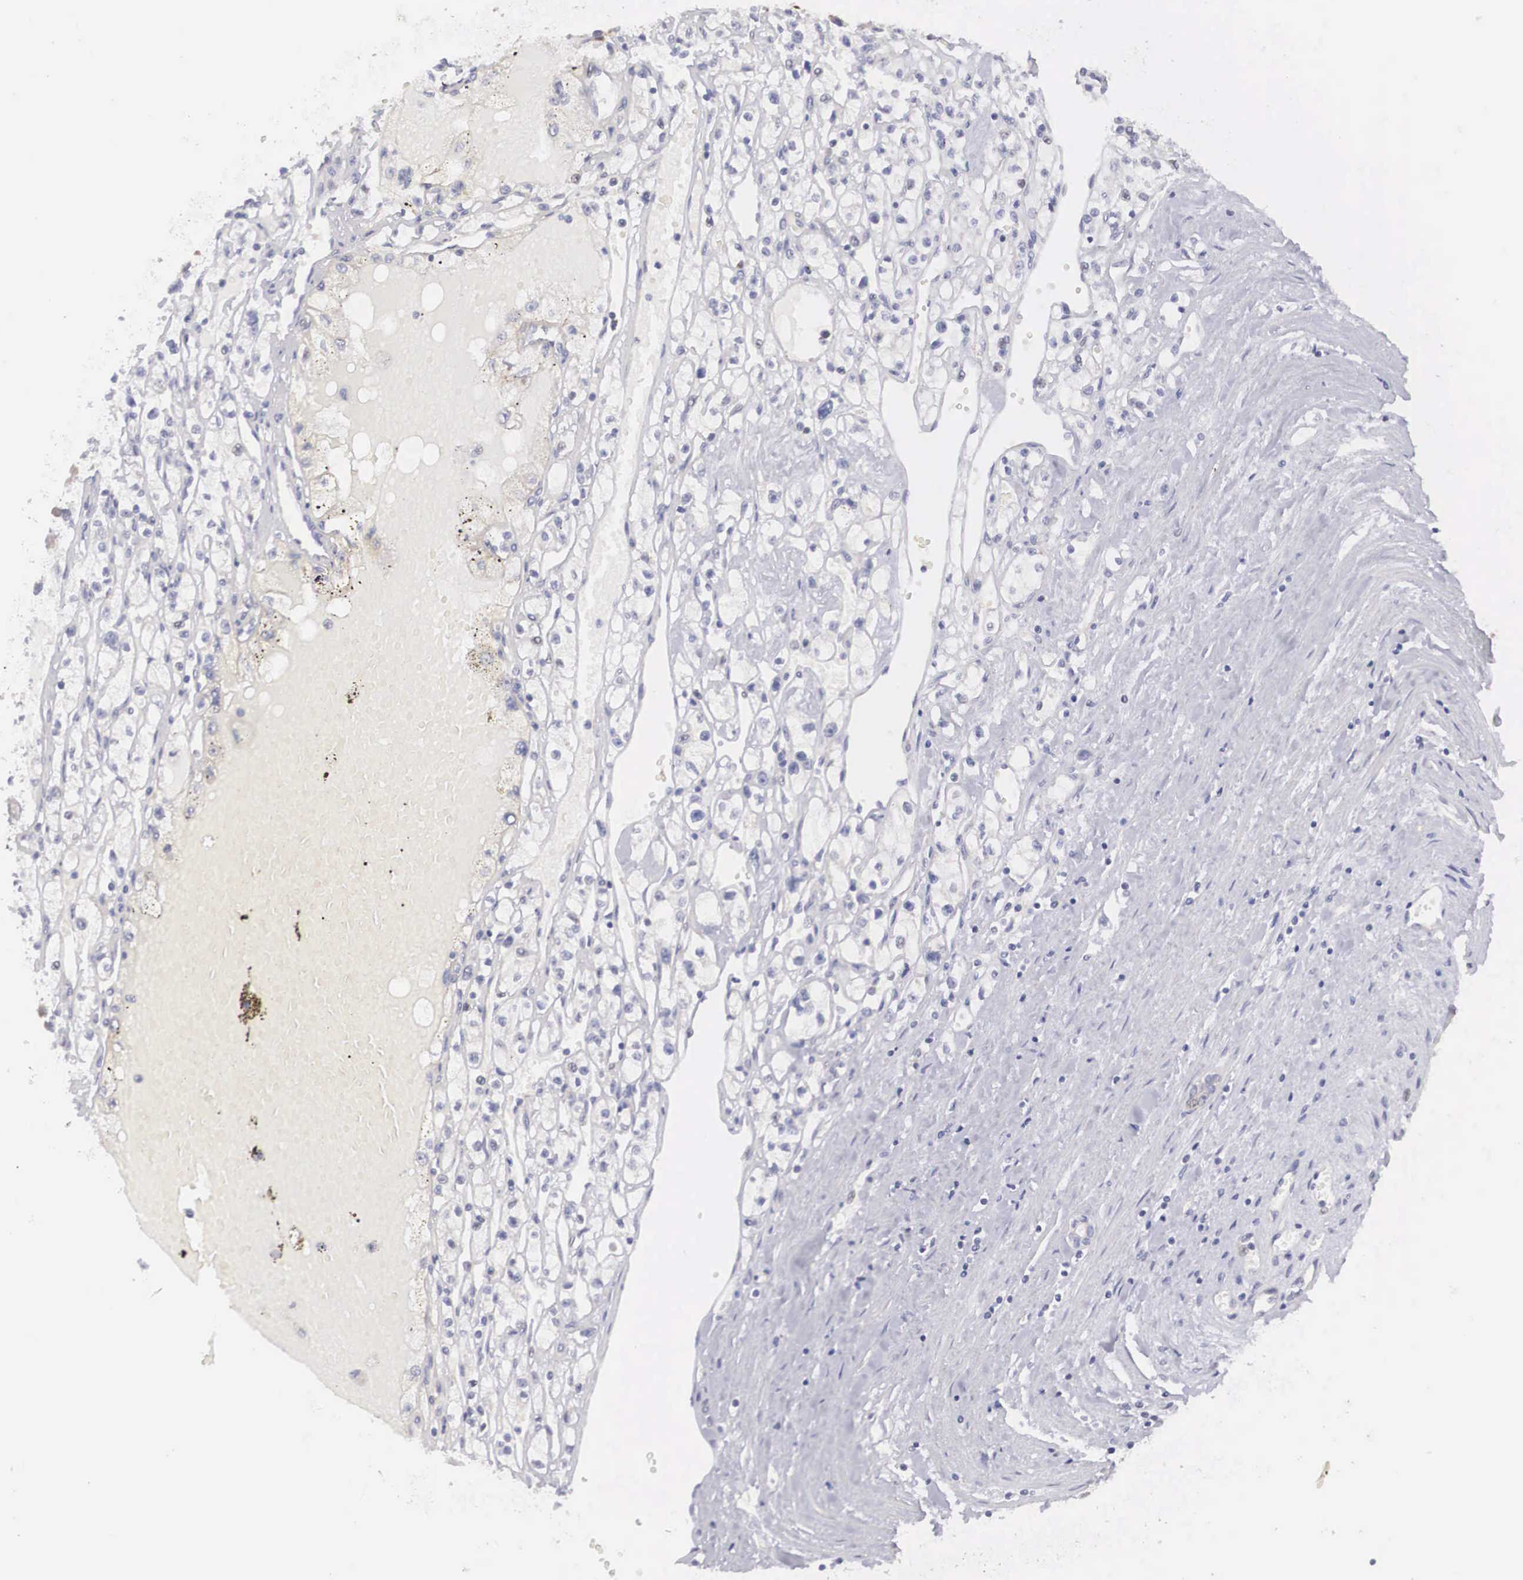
{"staining": {"intensity": "negative", "quantity": "none", "location": "none"}, "tissue": "renal cancer", "cell_type": "Tumor cells", "image_type": "cancer", "snomed": [{"axis": "morphology", "description": "Adenocarcinoma, NOS"}, {"axis": "topography", "description": "Kidney"}], "caption": "Tumor cells show no significant positivity in renal adenocarcinoma.", "gene": "TXLNG", "patient": {"sex": "male", "age": 56}}